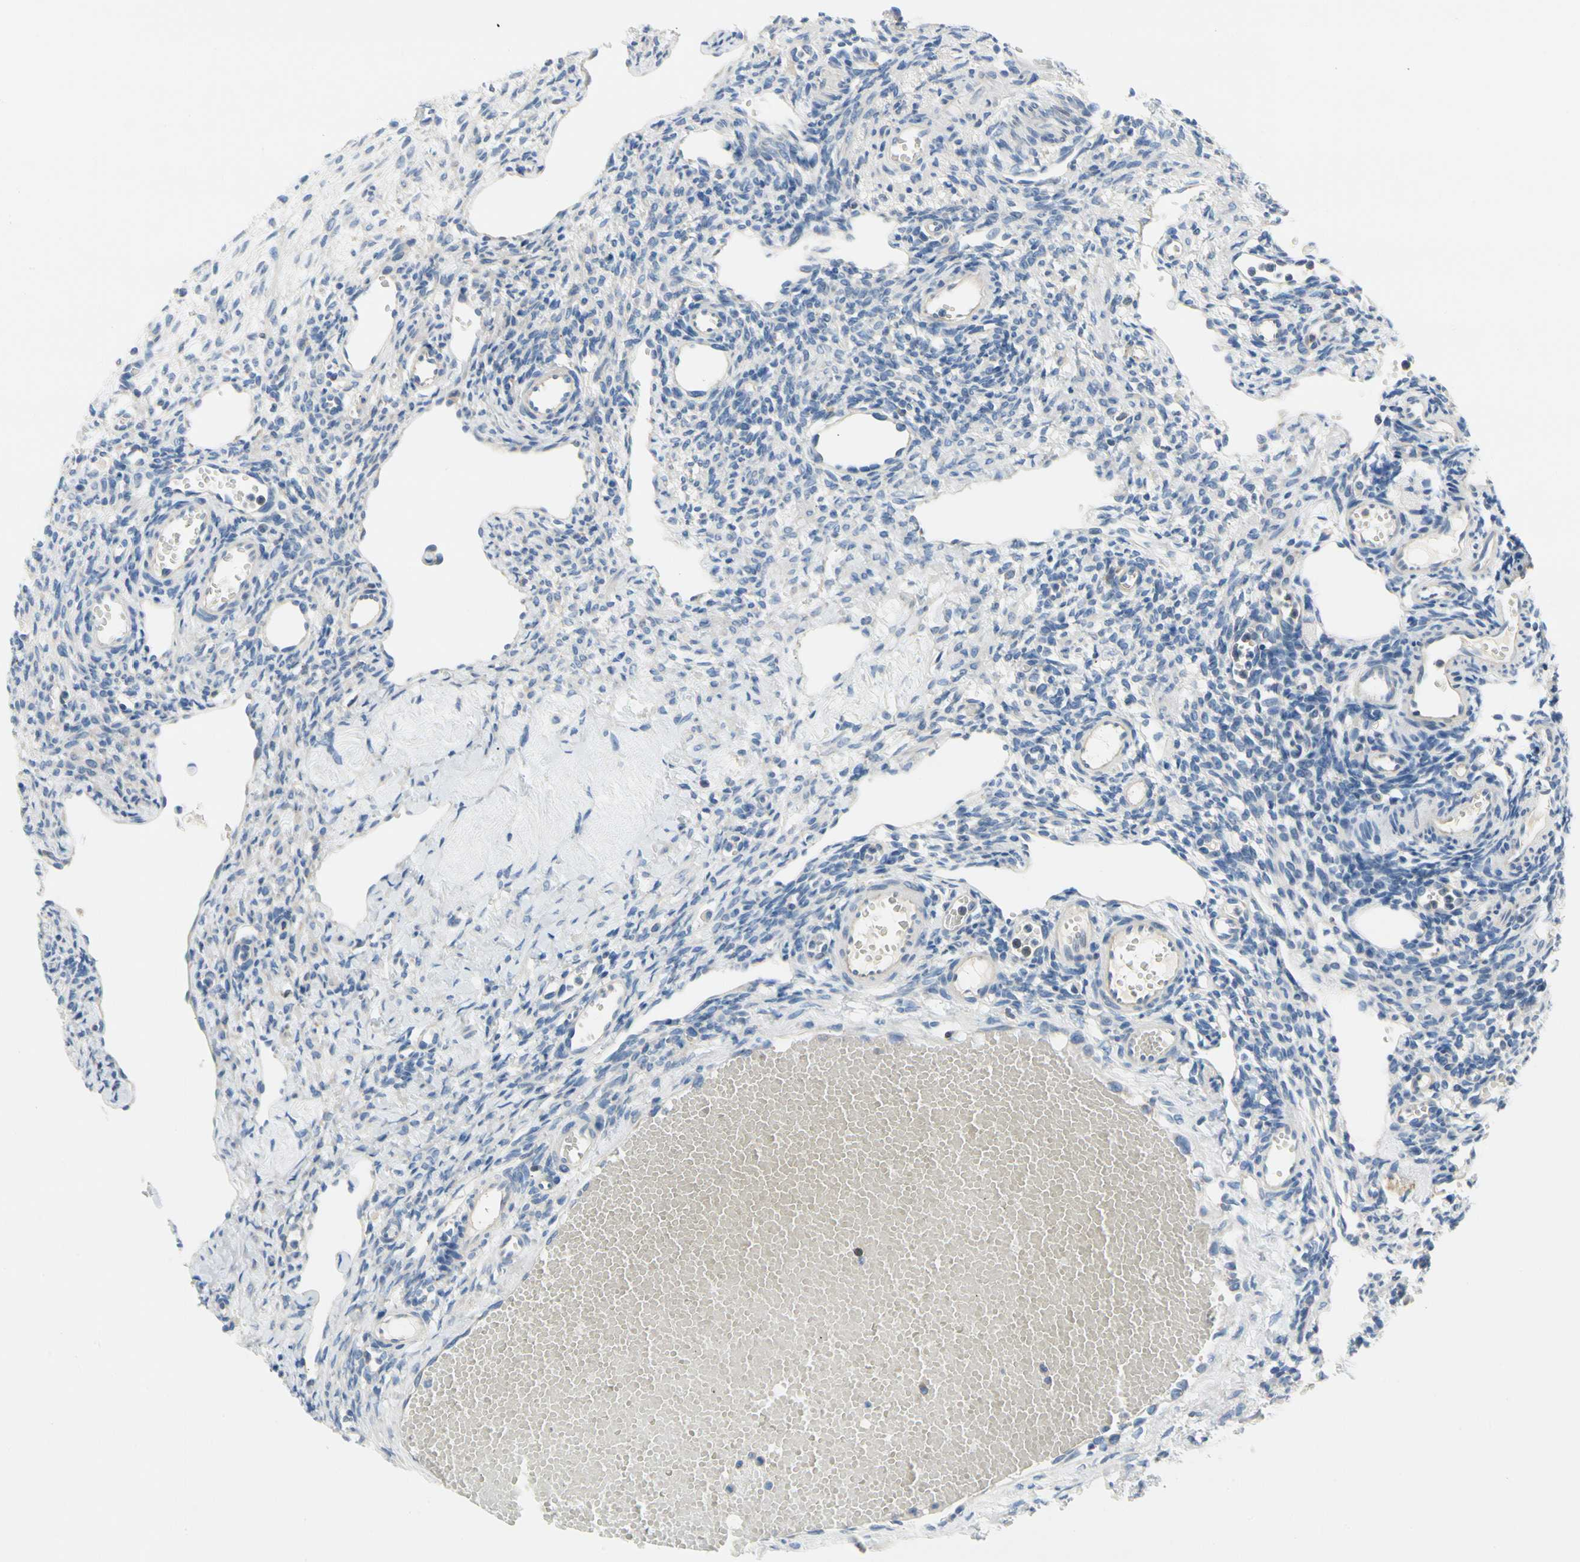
{"staining": {"intensity": "negative", "quantity": "none", "location": "none"}, "tissue": "ovary", "cell_type": "Ovarian stroma cells", "image_type": "normal", "snomed": [{"axis": "morphology", "description": "Normal tissue, NOS"}, {"axis": "topography", "description": "Ovary"}], "caption": "Image shows no protein staining in ovarian stroma cells of normal ovary.", "gene": "STXBP1", "patient": {"sex": "female", "age": 33}}